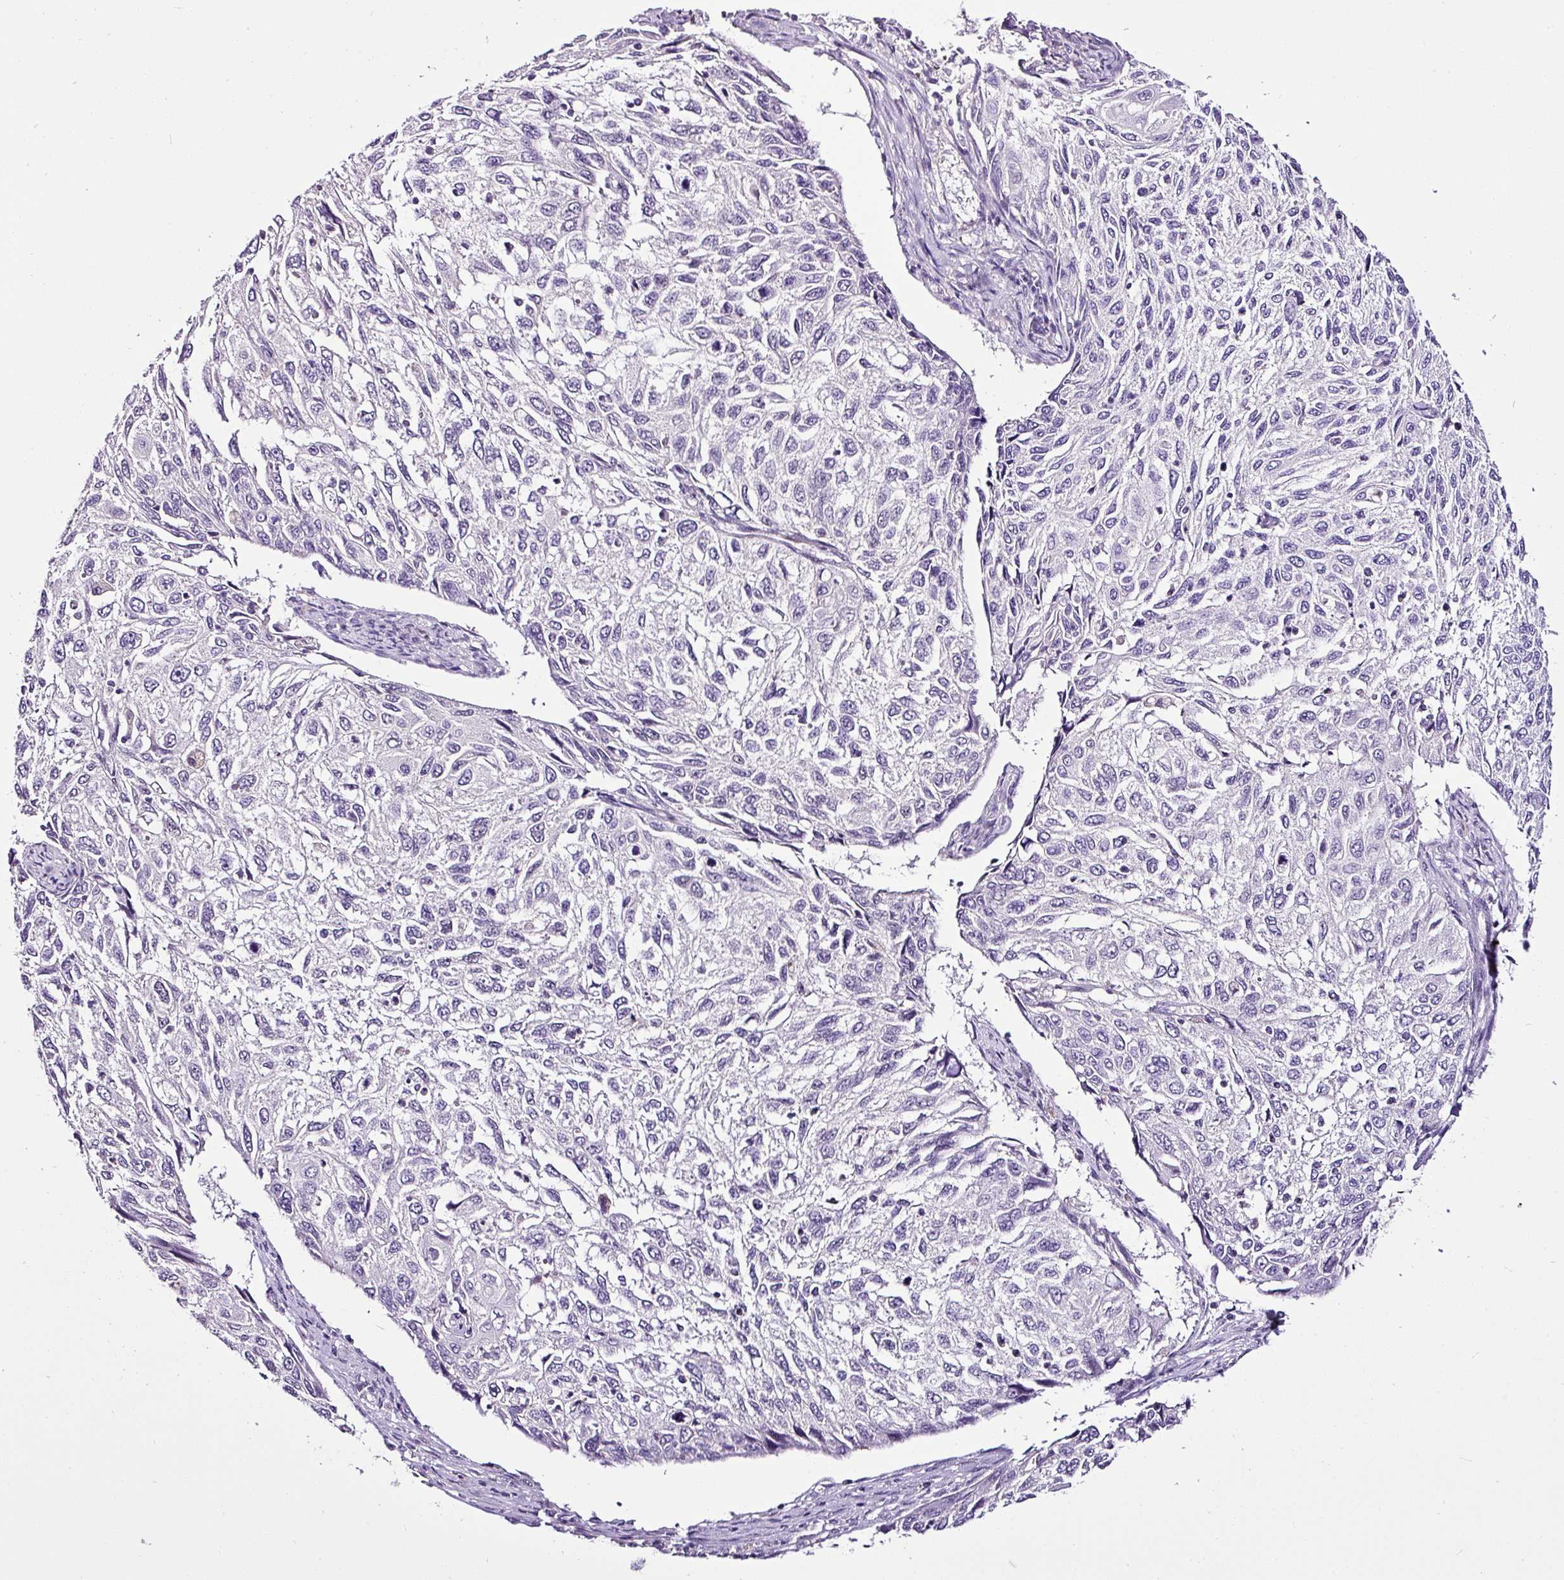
{"staining": {"intensity": "negative", "quantity": "none", "location": "none"}, "tissue": "cervical cancer", "cell_type": "Tumor cells", "image_type": "cancer", "snomed": [{"axis": "morphology", "description": "Squamous cell carcinoma, NOS"}, {"axis": "topography", "description": "Cervix"}], "caption": "High power microscopy histopathology image of an immunohistochemistry (IHC) histopathology image of squamous cell carcinoma (cervical), revealing no significant staining in tumor cells. The staining is performed using DAB (3,3'-diaminobenzidine) brown chromogen with nuclei counter-stained in using hematoxylin.", "gene": "ESR1", "patient": {"sex": "female", "age": 70}}